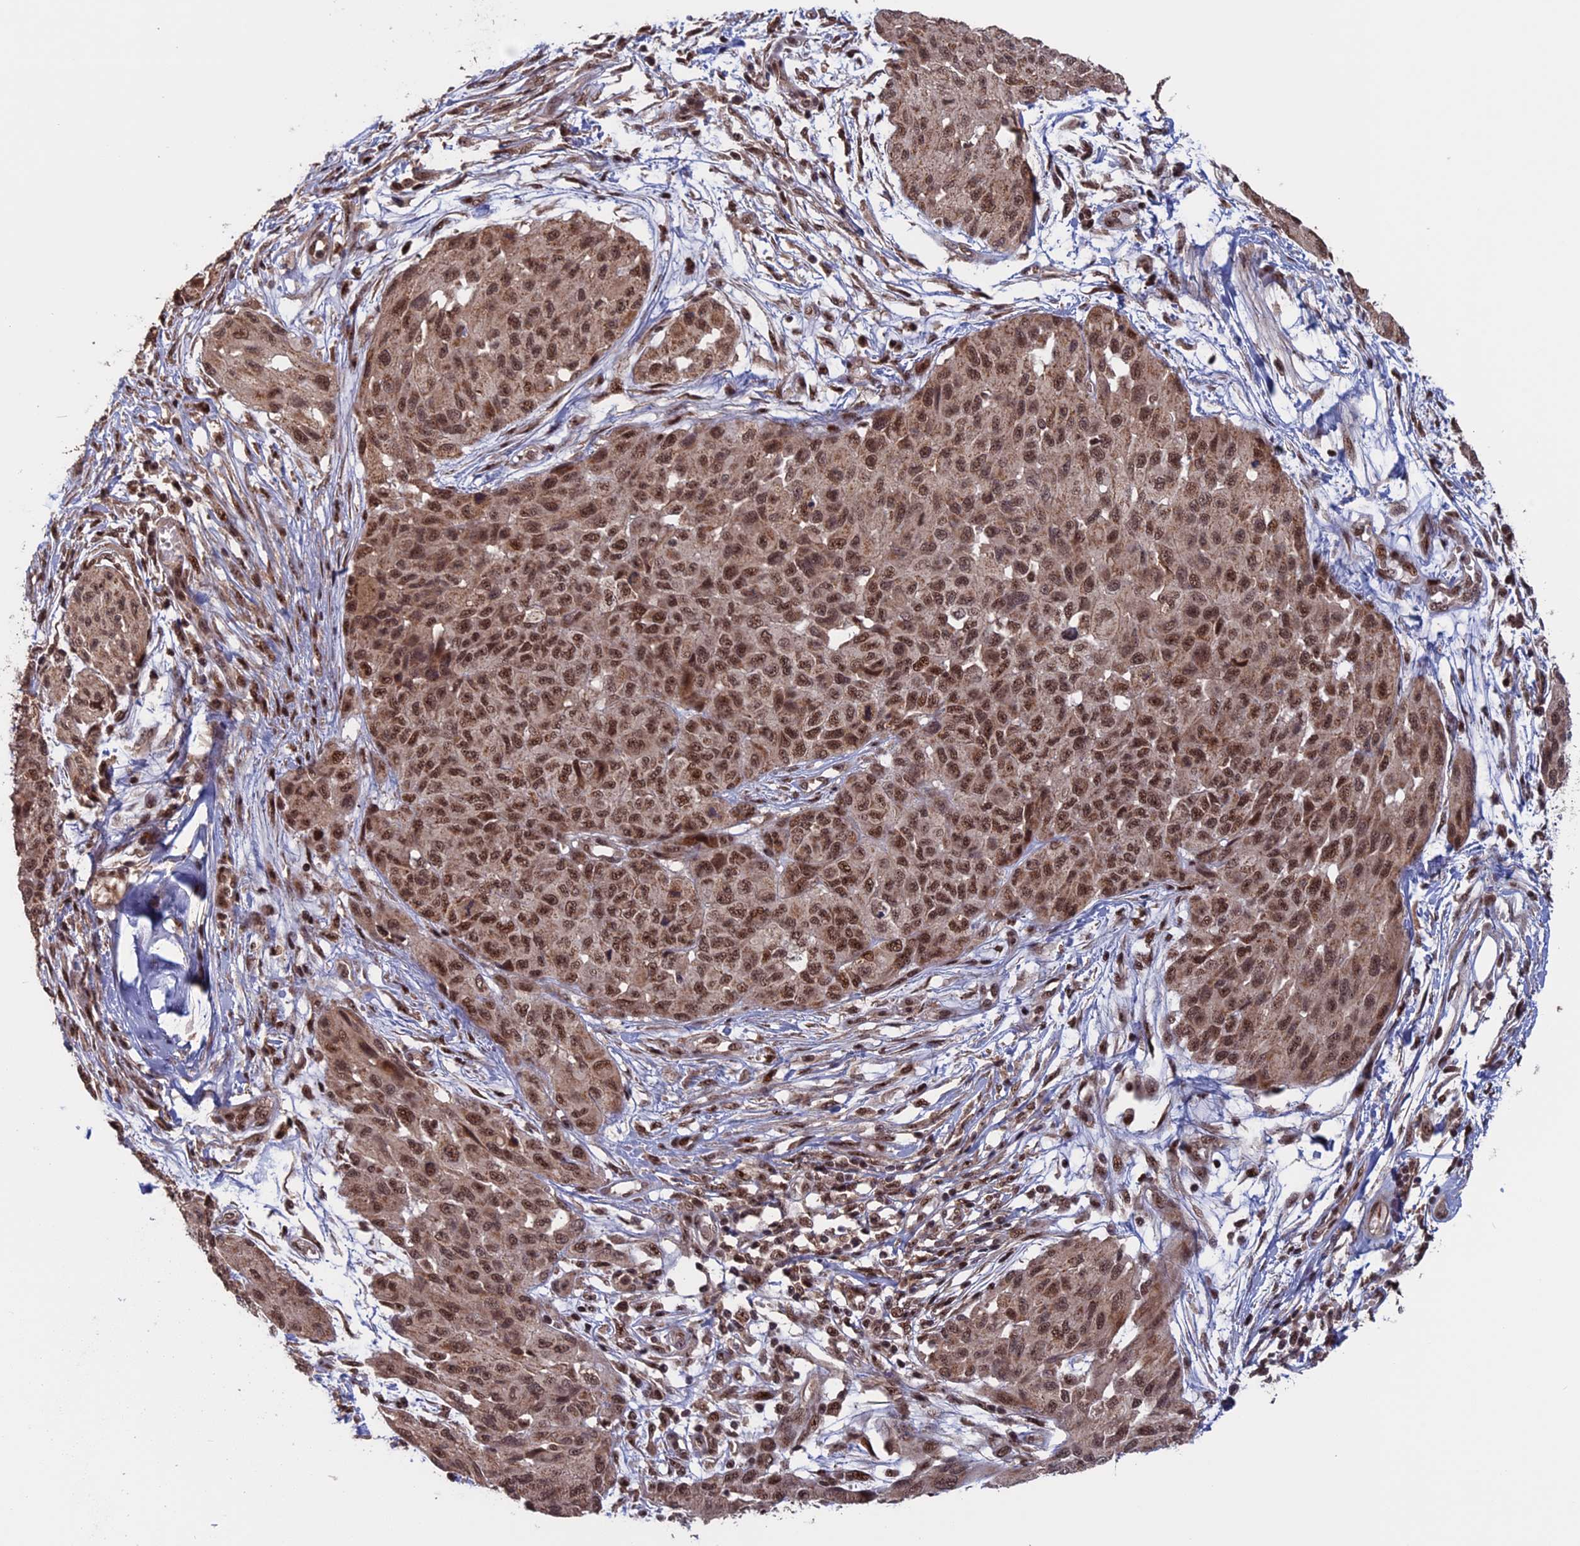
{"staining": {"intensity": "moderate", "quantity": ">75%", "location": "nuclear"}, "tissue": "melanoma", "cell_type": "Tumor cells", "image_type": "cancer", "snomed": [{"axis": "morphology", "description": "Normal tissue, NOS"}, {"axis": "morphology", "description": "Malignant melanoma, NOS"}, {"axis": "topography", "description": "Skin"}], "caption": "Human melanoma stained with a brown dye shows moderate nuclear positive positivity in about >75% of tumor cells.", "gene": "CACTIN", "patient": {"sex": "male", "age": 62}}